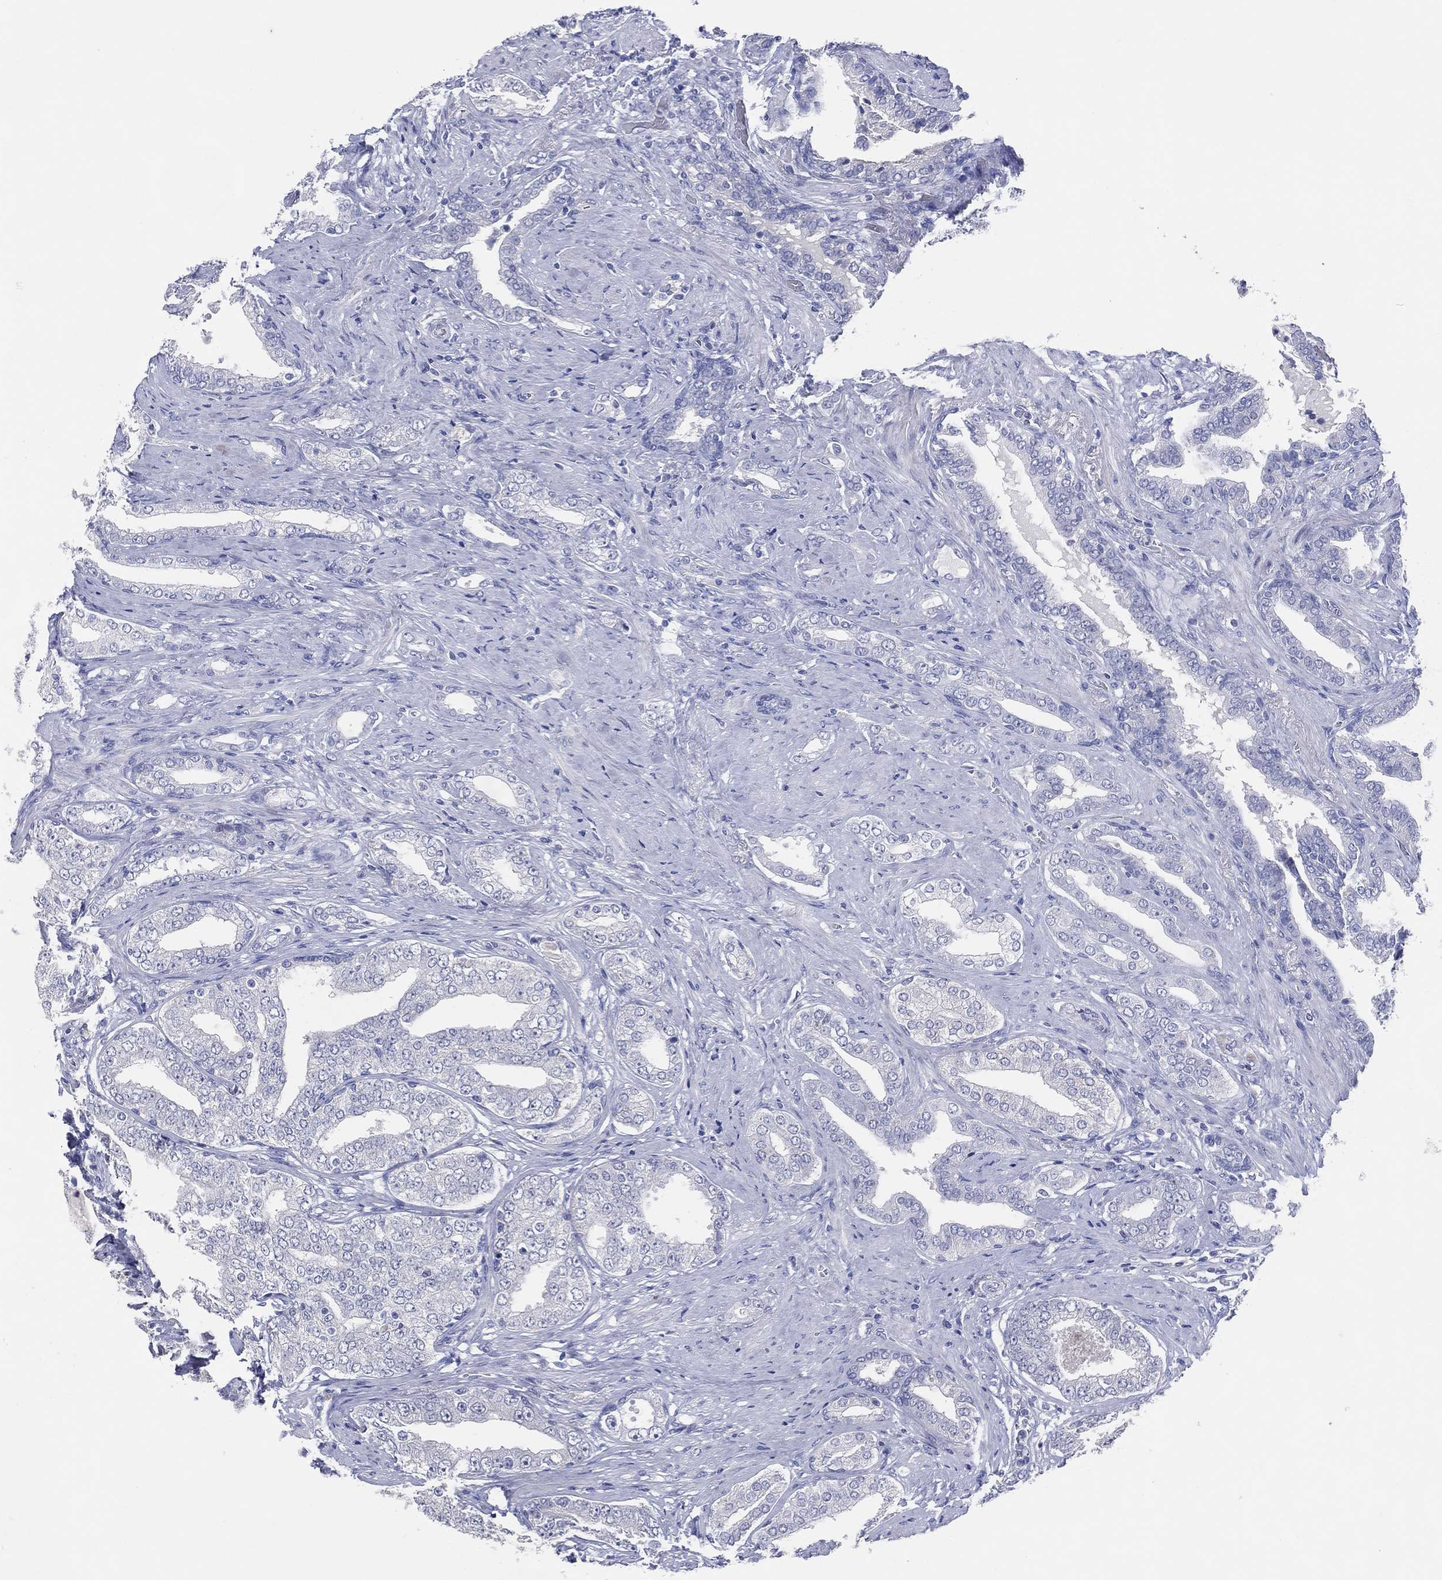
{"staining": {"intensity": "negative", "quantity": "none", "location": "none"}, "tissue": "prostate cancer", "cell_type": "Tumor cells", "image_type": "cancer", "snomed": [{"axis": "morphology", "description": "Adenocarcinoma, Low grade"}, {"axis": "topography", "description": "Prostate and seminal vesicle, NOS"}], "caption": "The IHC micrograph has no significant expression in tumor cells of prostate low-grade adenocarcinoma tissue.", "gene": "DNAH6", "patient": {"sex": "male", "age": 61}}